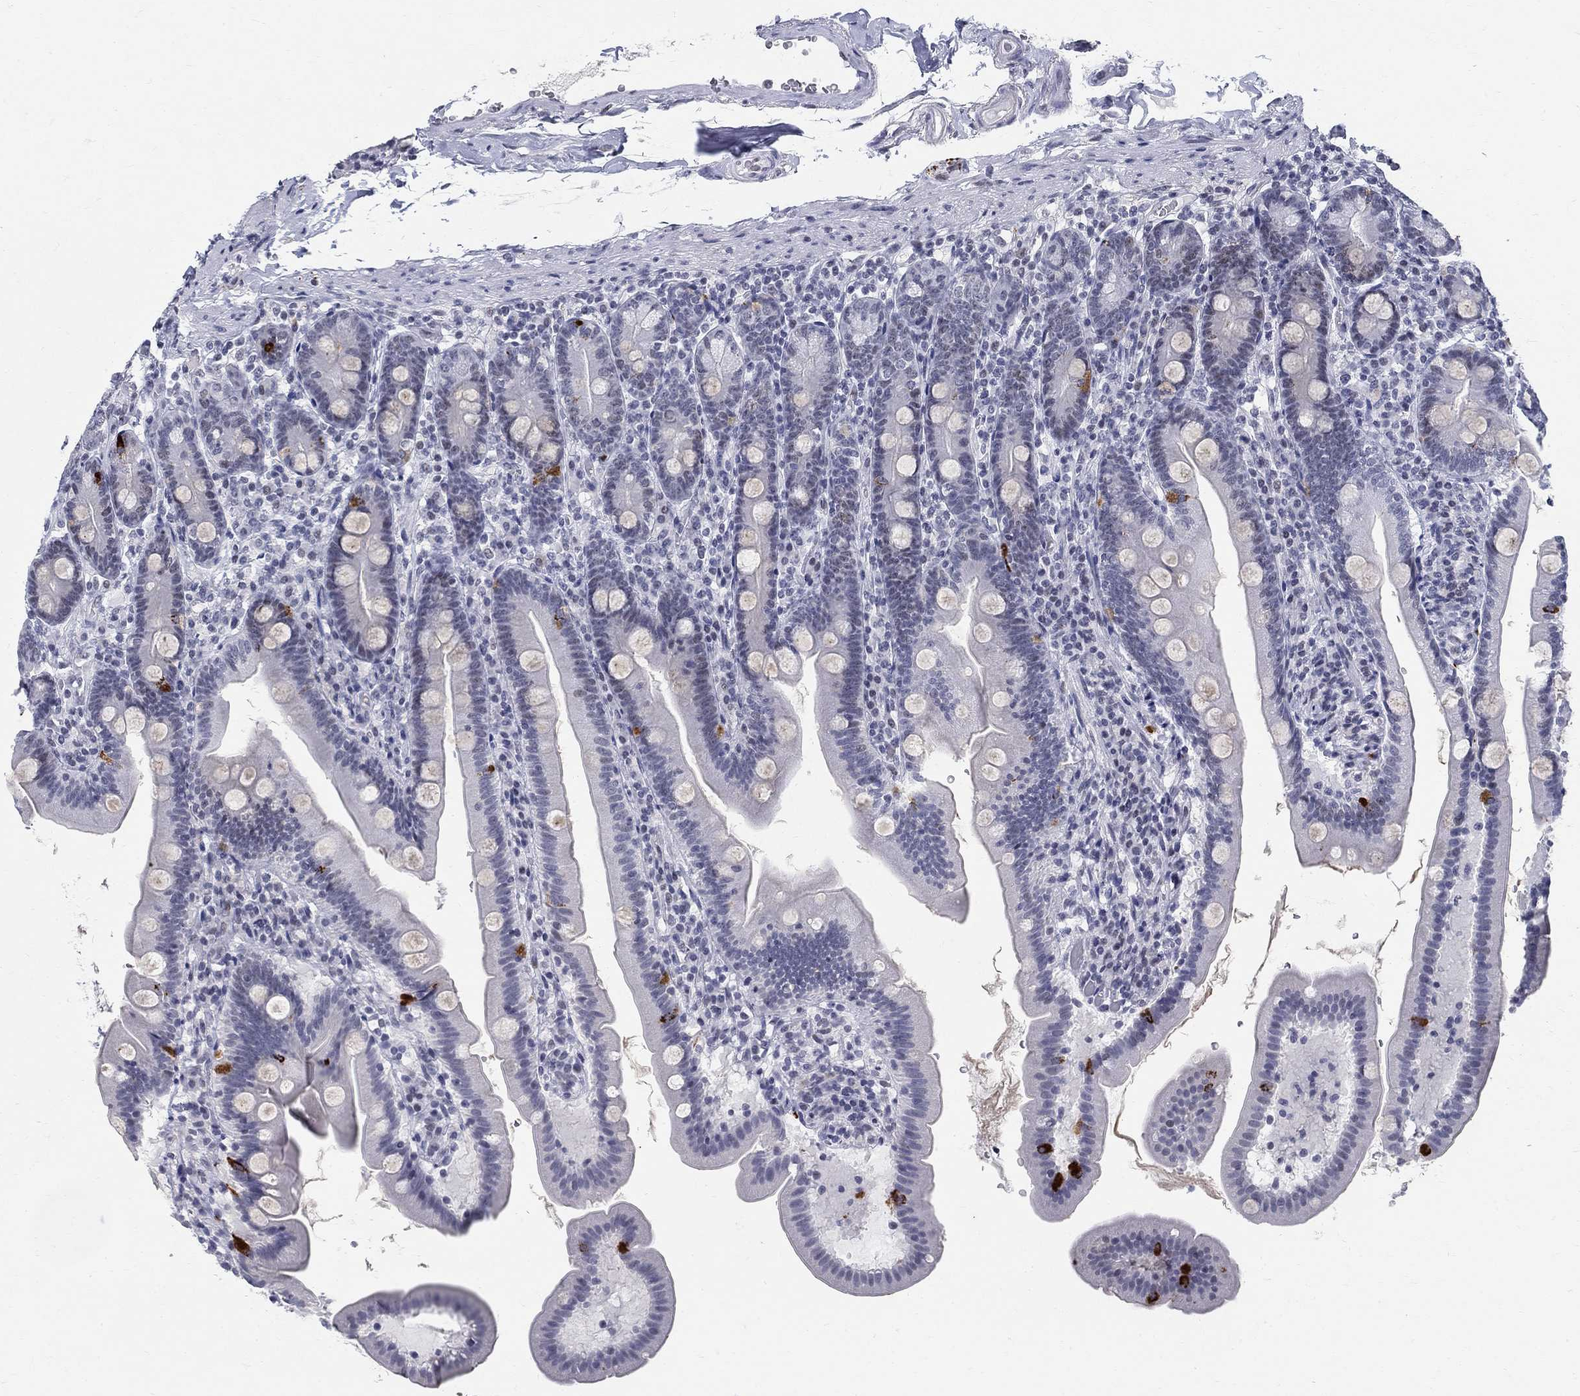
{"staining": {"intensity": "strong", "quantity": "<25%", "location": "cytoplasmic/membranous"}, "tissue": "duodenum", "cell_type": "Glandular cells", "image_type": "normal", "snomed": [{"axis": "morphology", "description": "Normal tissue, NOS"}, {"axis": "topography", "description": "Duodenum"}], "caption": "Protein expression analysis of normal duodenum demonstrates strong cytoplasmic/membranous expression in approximately <25% of glandular cells.", "gene": "BHLHE22", "patient": {"sex": "female", "age": 67}}